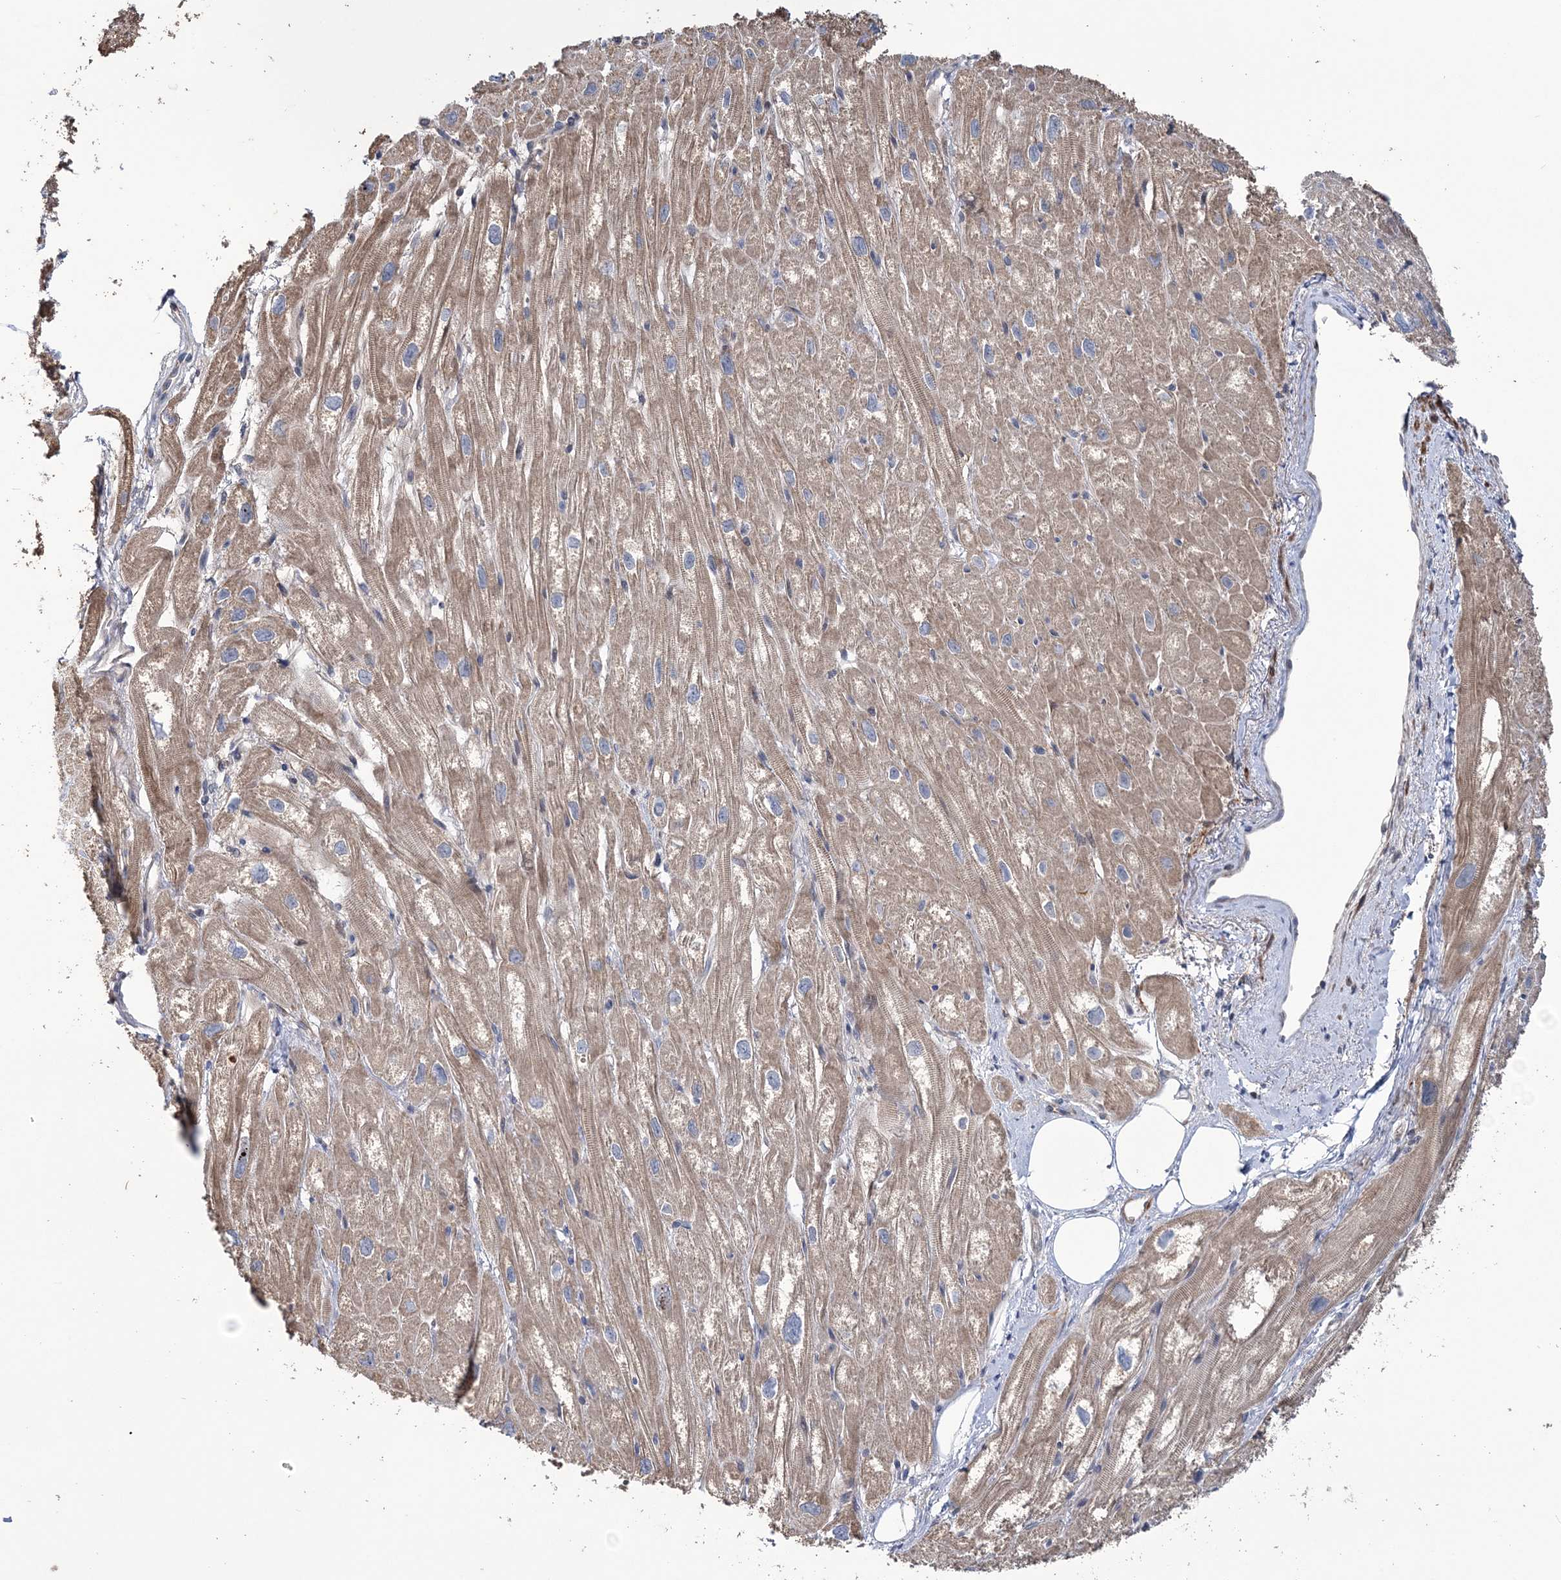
{"staining": {"intensity": "moderate", "quantity": ">75%", "location": "cytoplasmic/membranous"}, "tissue": "heart muscle", "cell_type": "Cardiomyocytes", "image_type": "normal", "snomed": [{"axis": "morphology", "description": "Normal tissue, NOS"}, {"axis": "topography", "description": "Heart"}], "caption": "Protein expression analysis of benign human heart muscle reveals moderate cytoplasmic/membranous expression in approximately >75% of cardiomyocytes.", "gene": "PPP2R2B", "patient": {"sex": "male", "age": 50}}